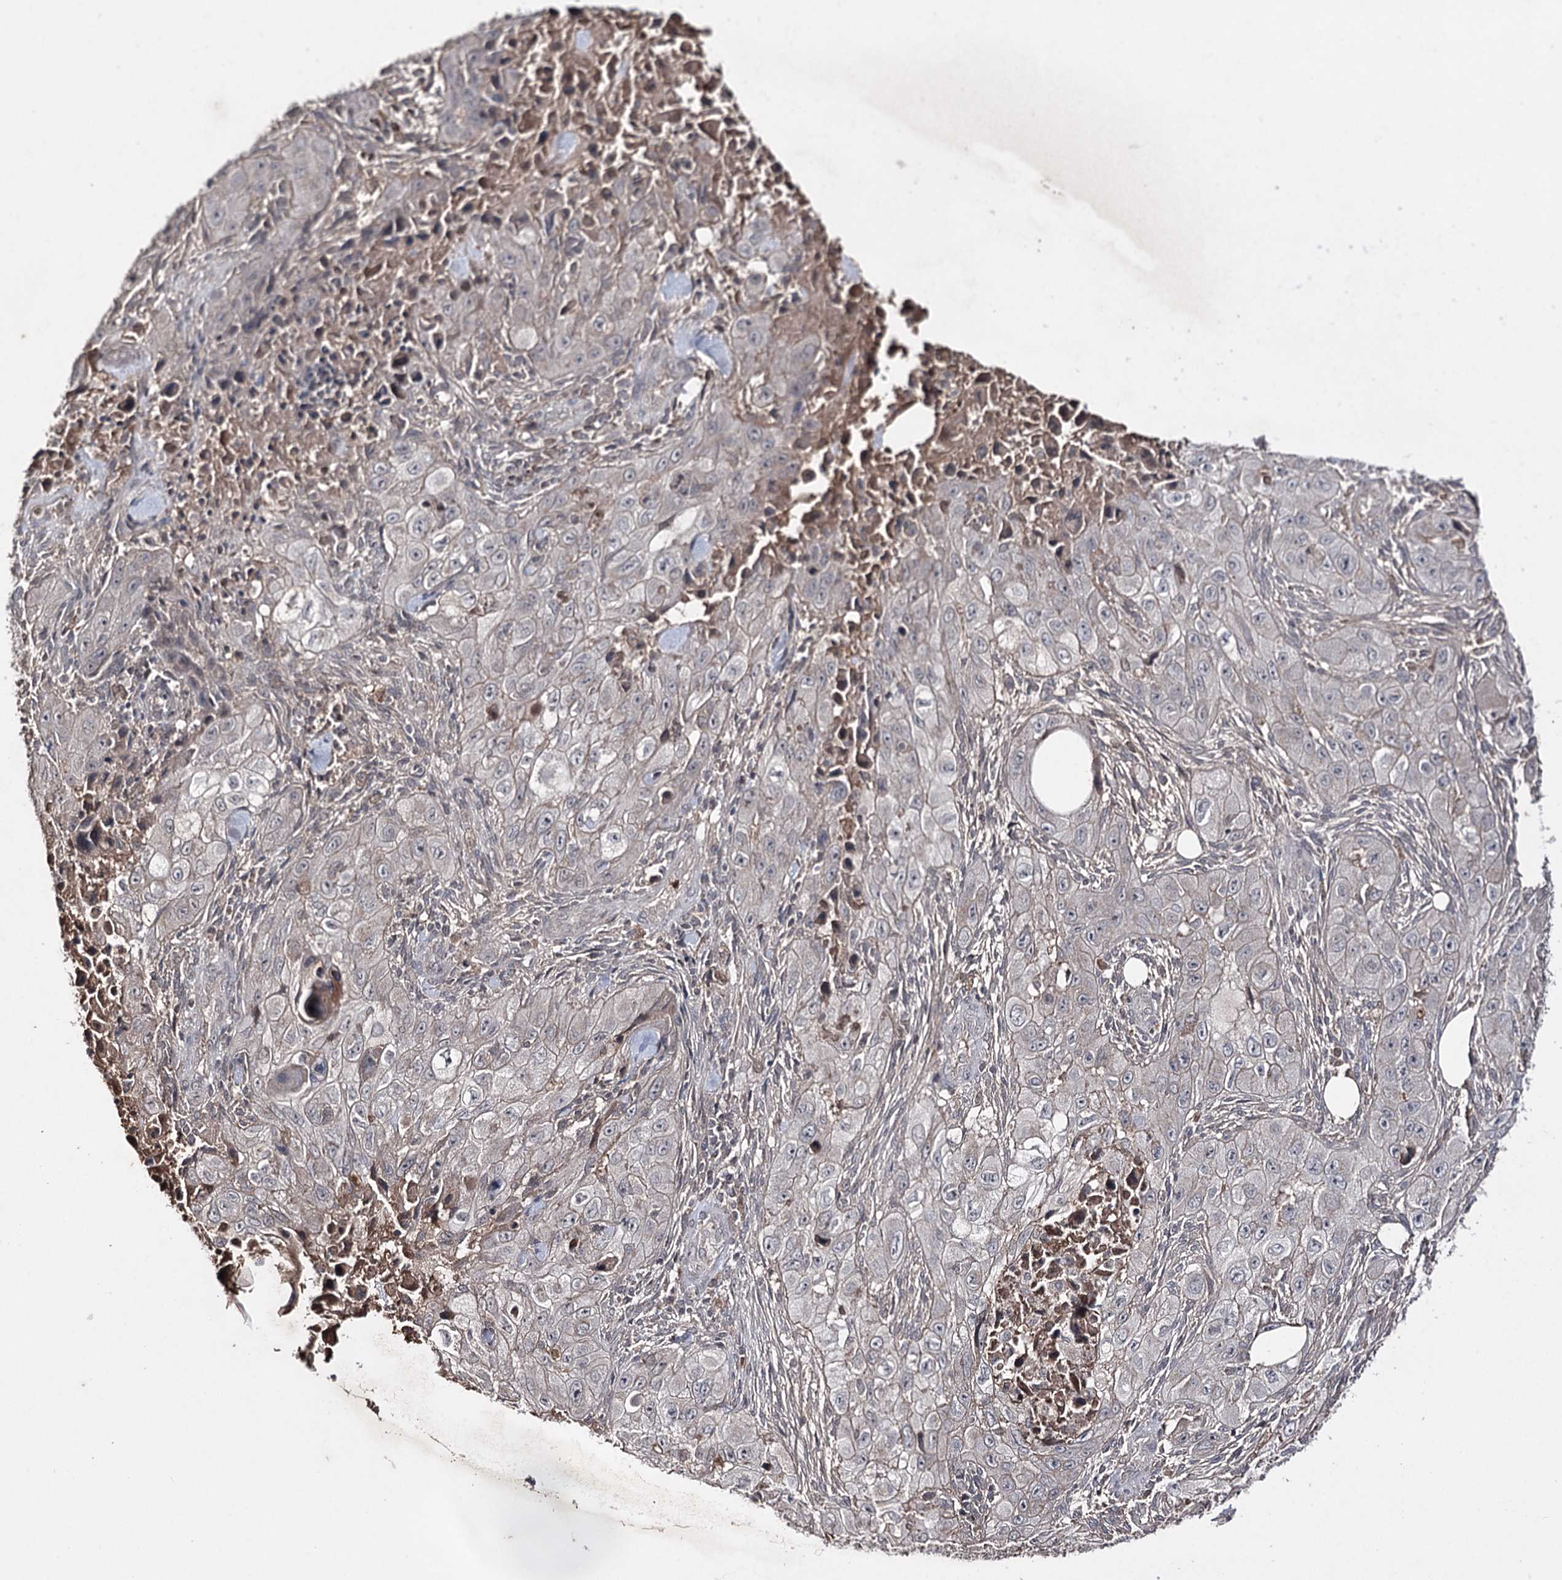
{"staining": {"intensity": "negative", "quantity": "none", "location": "none"}, "tissue": "skin cancer", "cell_type": "Tumor cells", "image_type": "cancer", "snomed": [{"axis": "morphology", "description": "Squamous cell carcinoma, NOS"}, {"axis": "topography", "description": "Skin"}, {"axis": "topography", "description": "Subcutis"}], "caption": "An image of squamous cell carcinoma (skin) stained for a protein exhibits no brown staining in tumor cells. (DAB immunohistochemistry (IHC) with hematoxylin counter stain).", "gene": "SYNGR3", "patient": {"sex": "male", "age": 73}}